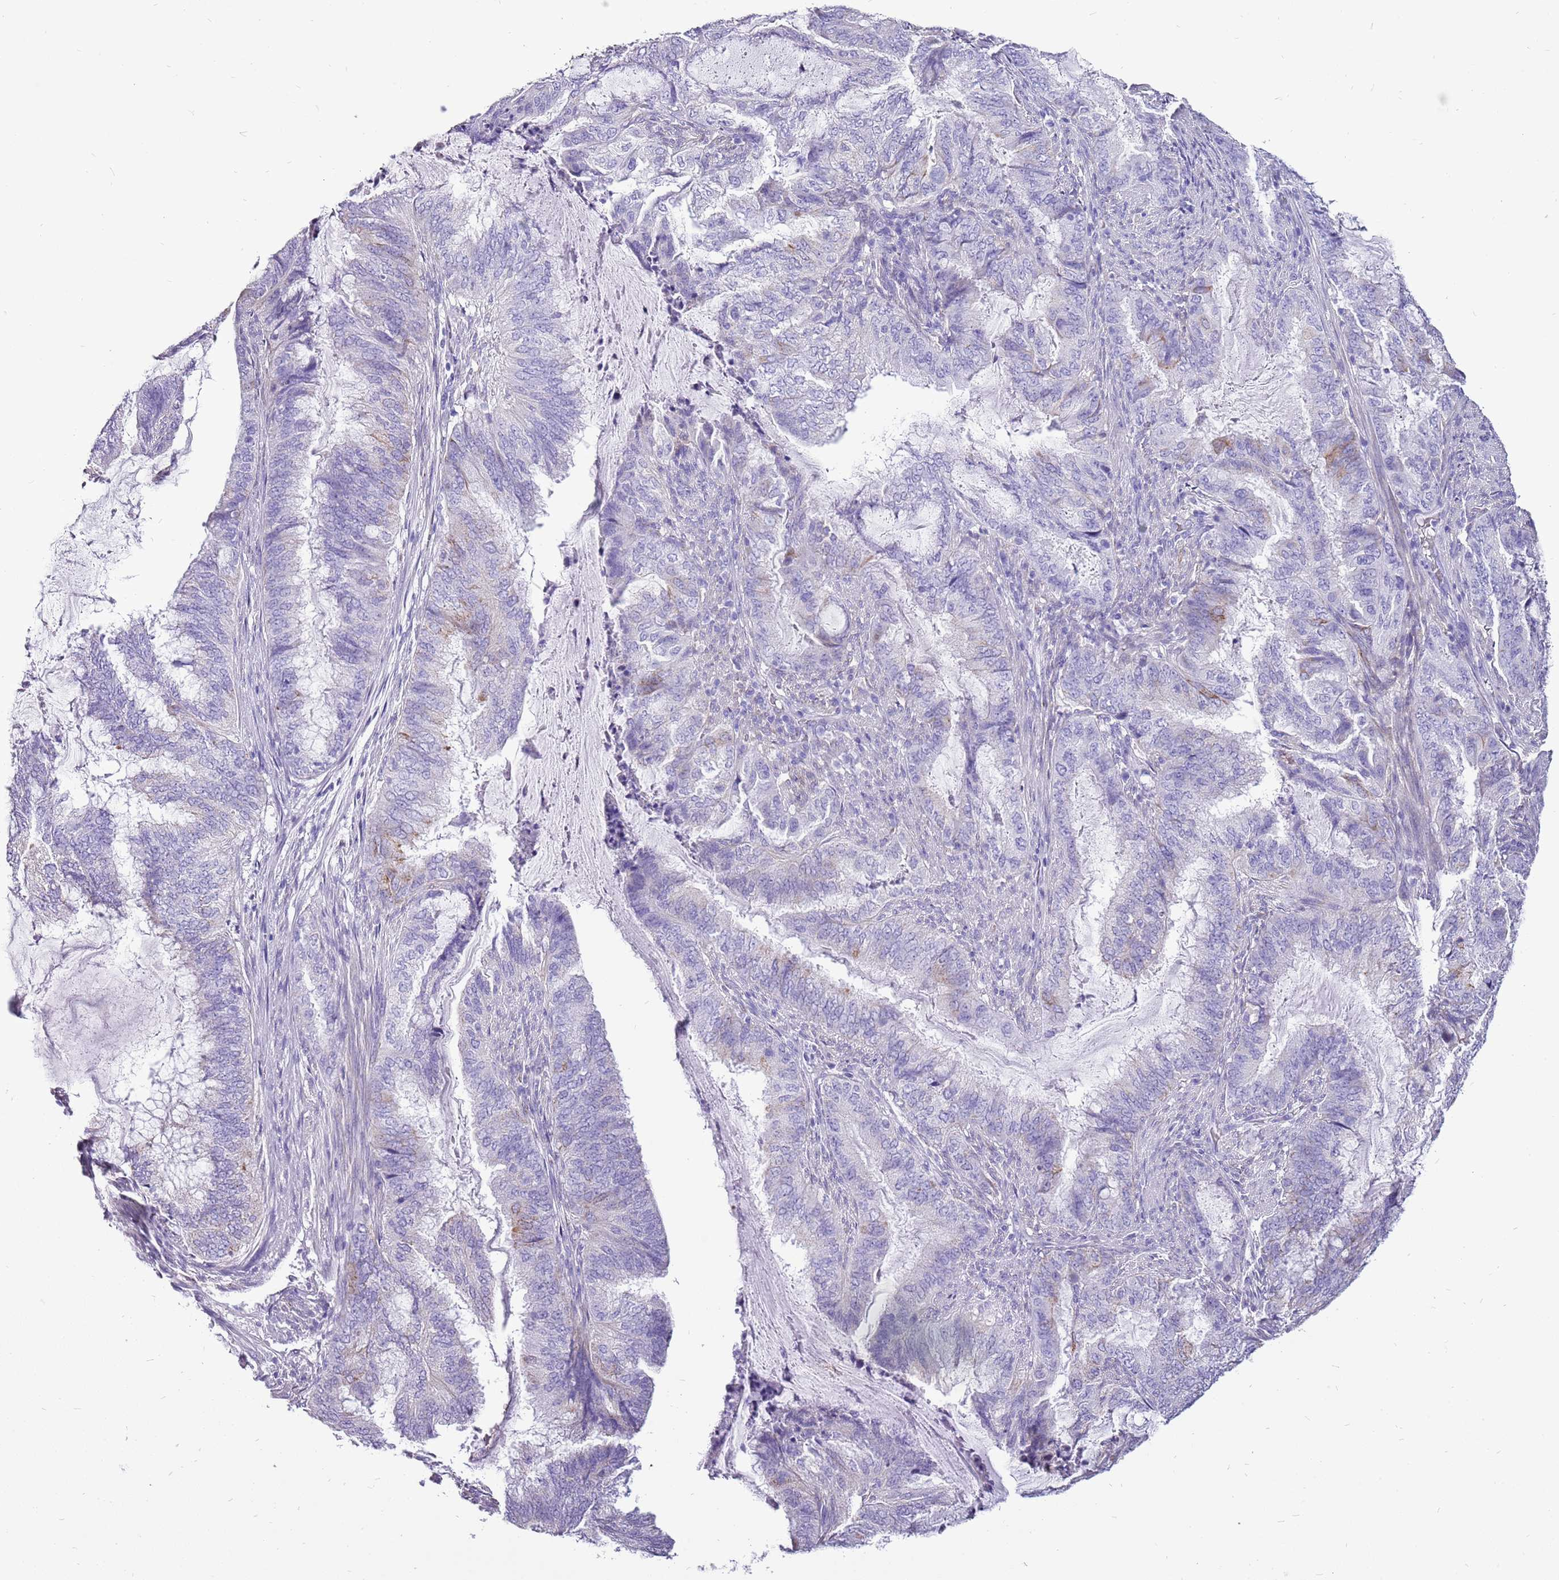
{"staining": {"intensity": "weak", "quantity": "<25%", "location": "cytoplasmic/membranous"}, "tissue": "endometrial cancer", "cell_type": "Tumor cells", "image_type": "cancer", "snomed": [{"axis": "morphology", "description": "Adenocarcinoma, NOS"}, {"axis": "topography", "description": "Endometrium"}], "caption": "Immunohistochemical staining of endometrial adenocarcinoma demonstrates no significant staining in tumor cells.", "gene": "ACSS3", "patient": {"sex": "female", "age": 51}}